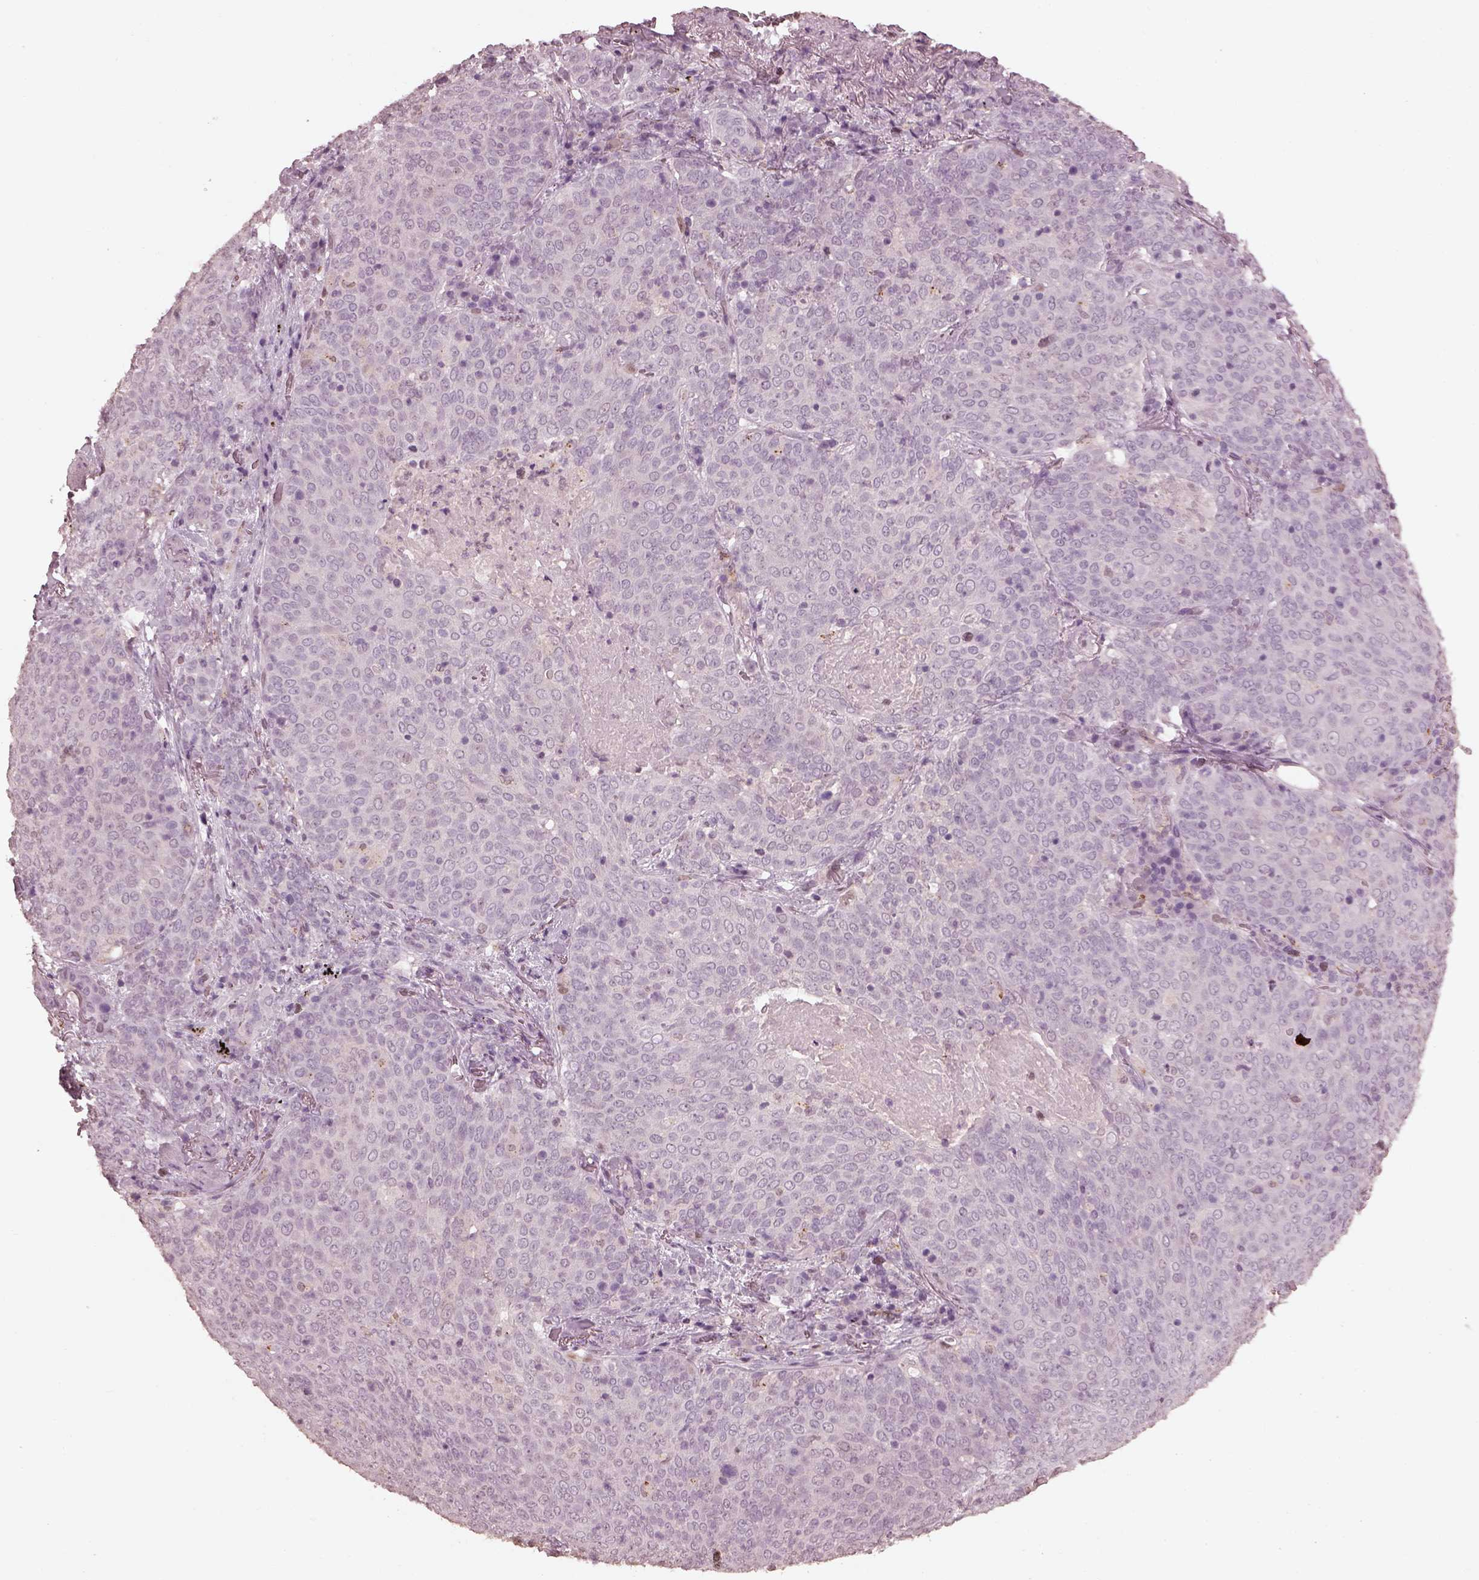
{"staining": {"intensity": "negative", "quantity": "none", "location": "none"}, "tissue": "lung cancer", "cell_type": "Tumor cells", "image_type": "cancer", "snomed": [{"axis": "morphology", "description": "Squamous cell carcinoma, NOS"}, {"axis": "topography", "description": "Lung"}], "caption": "The immunohistochemistry (IHC) photomicrograph has no significant expression in tumor cells of lung cancer tissue.", "gene": "TSKS", "patient": {"sex": "male", "age": 82}}